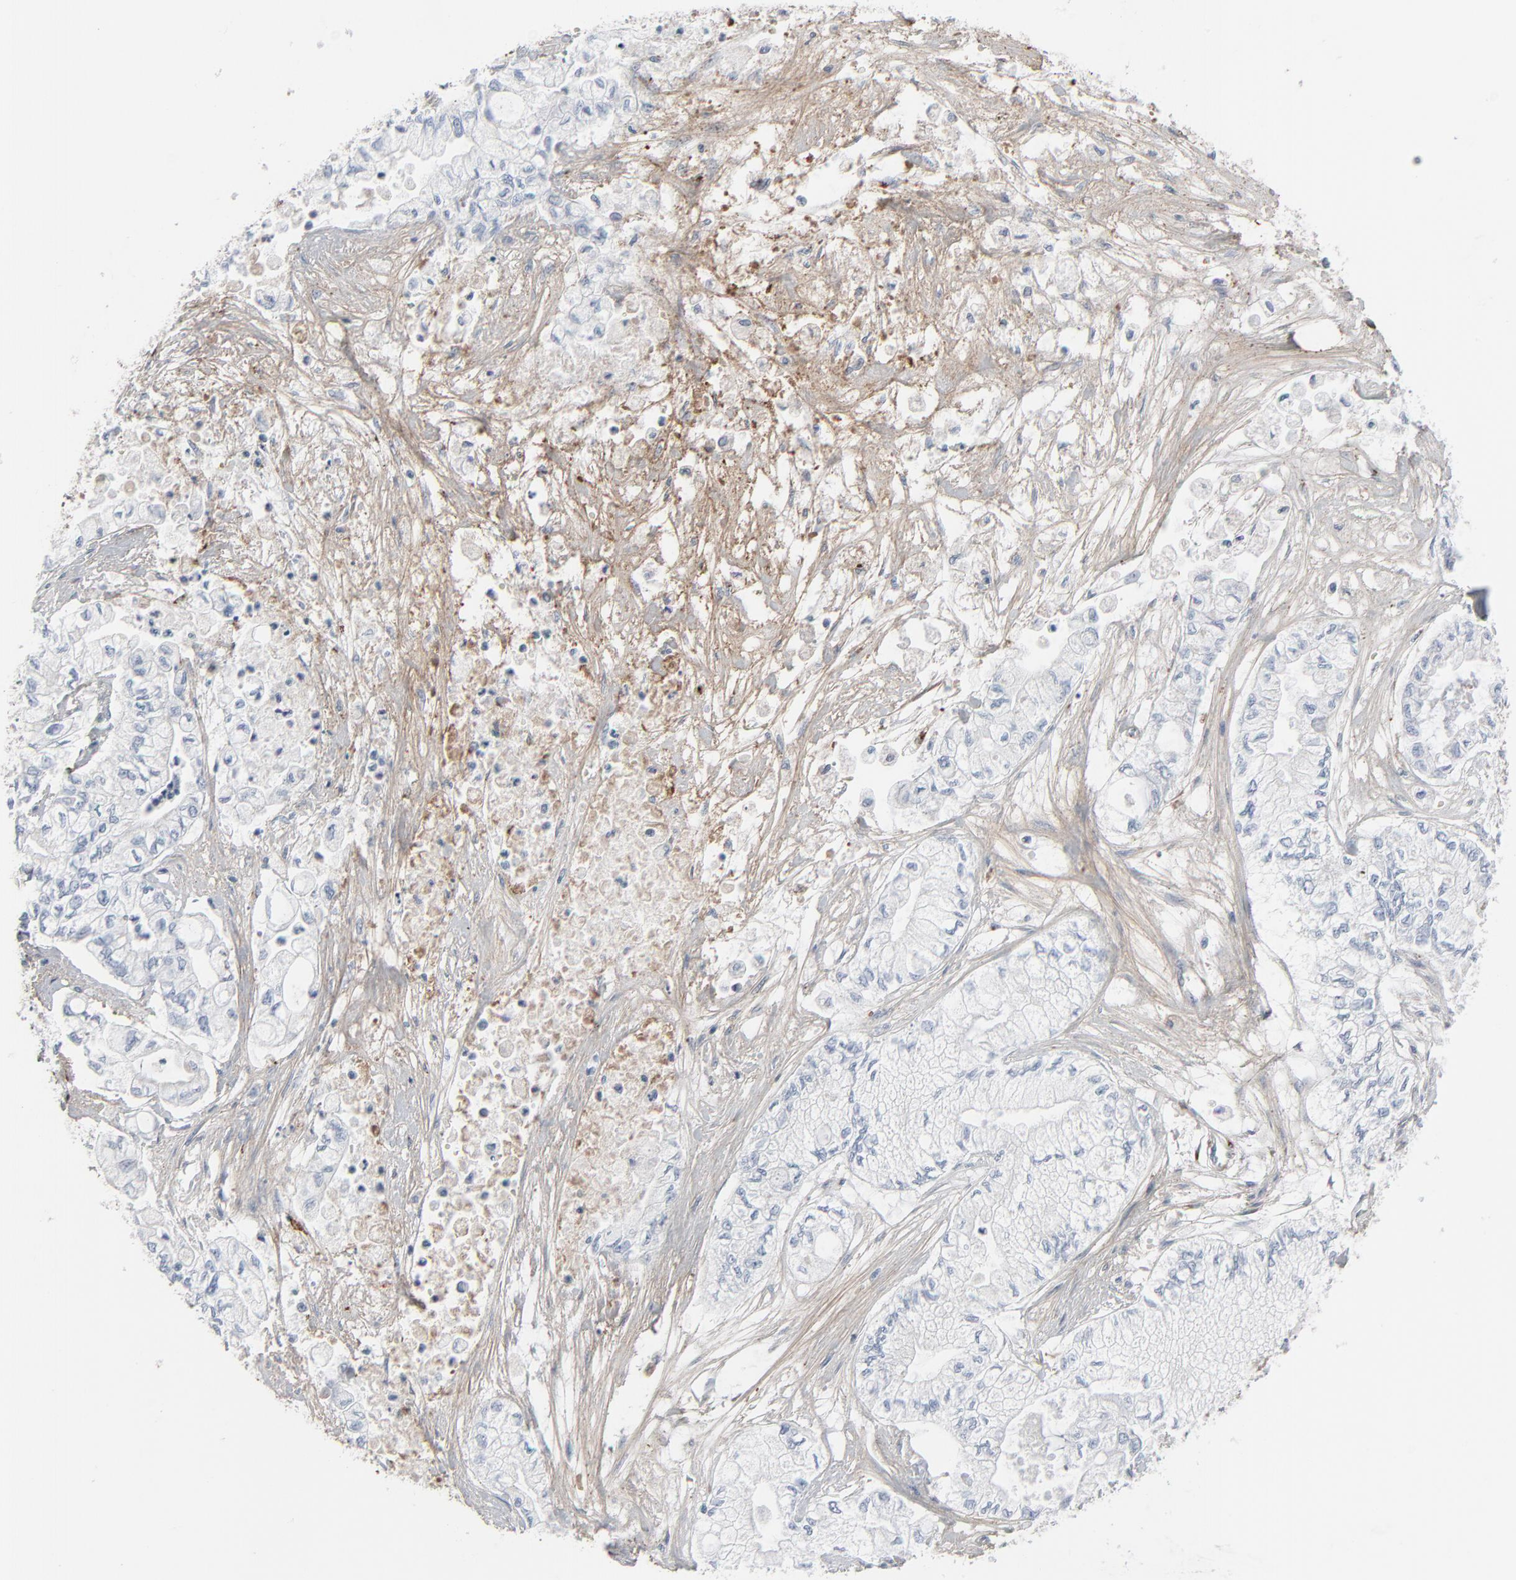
{"staining": {"intensity": "negative", "quantity": "none", "location": "none"}, "tissue": "pancreatic cancer", "cell_type": "Tumor cells", "image_type": "cancer", "snomed": [{"axis": "morphology", "description": "Adenocarcinoma, NOS"}, {"axis": "topography", "description": "Pancreas"}], "caption": "A high-resolution image shows immunohistochemistry (IHC) staining of pancreatic adenocarcinoma, which shows no significant positivity in tumor cells.", "gene": "BGN", "patient": {"sex": "male", "age": 79}}